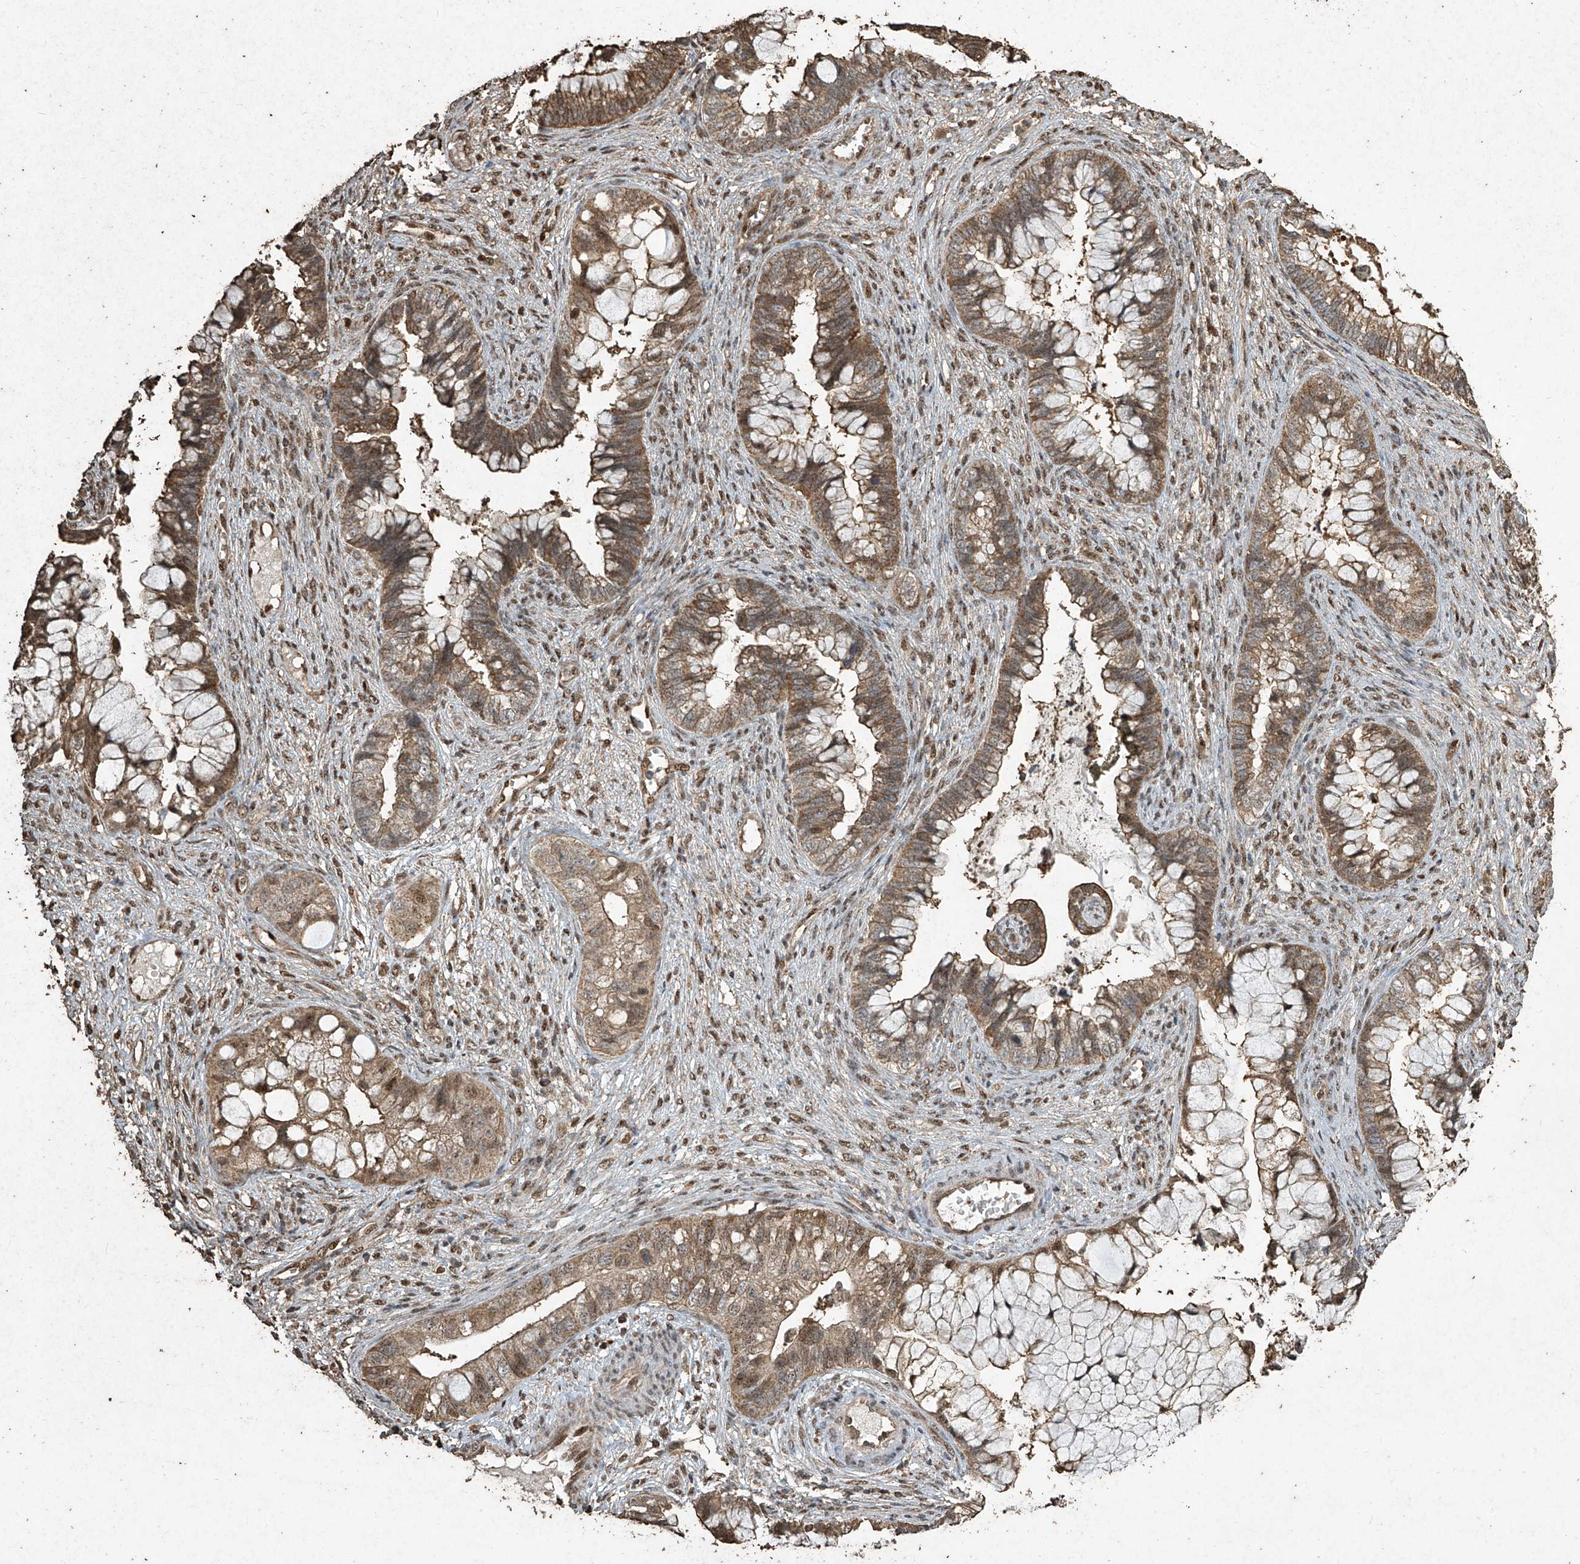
{"staining": {"intensity": "moderate", "quantity": "25%-75%", "location": "cytoplasmic/membranous"}, "tissue": "cervical cancer", "cell_type": "Tumor cells", "image_type": "cancer", "snomed": [{"axis": "morphology", "description": "Adenocarcinoma, NOS"}, {"axis": "topography", "description": "Cervix"}], "caption": "Human cervical adenocarcinoma stained for a protein (brown) exhibits moderate cytoplasmic/membranous positive staining in approximately 25%-75% of tumor cells.", "gene": "ERBB3", "patient": {"sex": "female", "age": 44}}